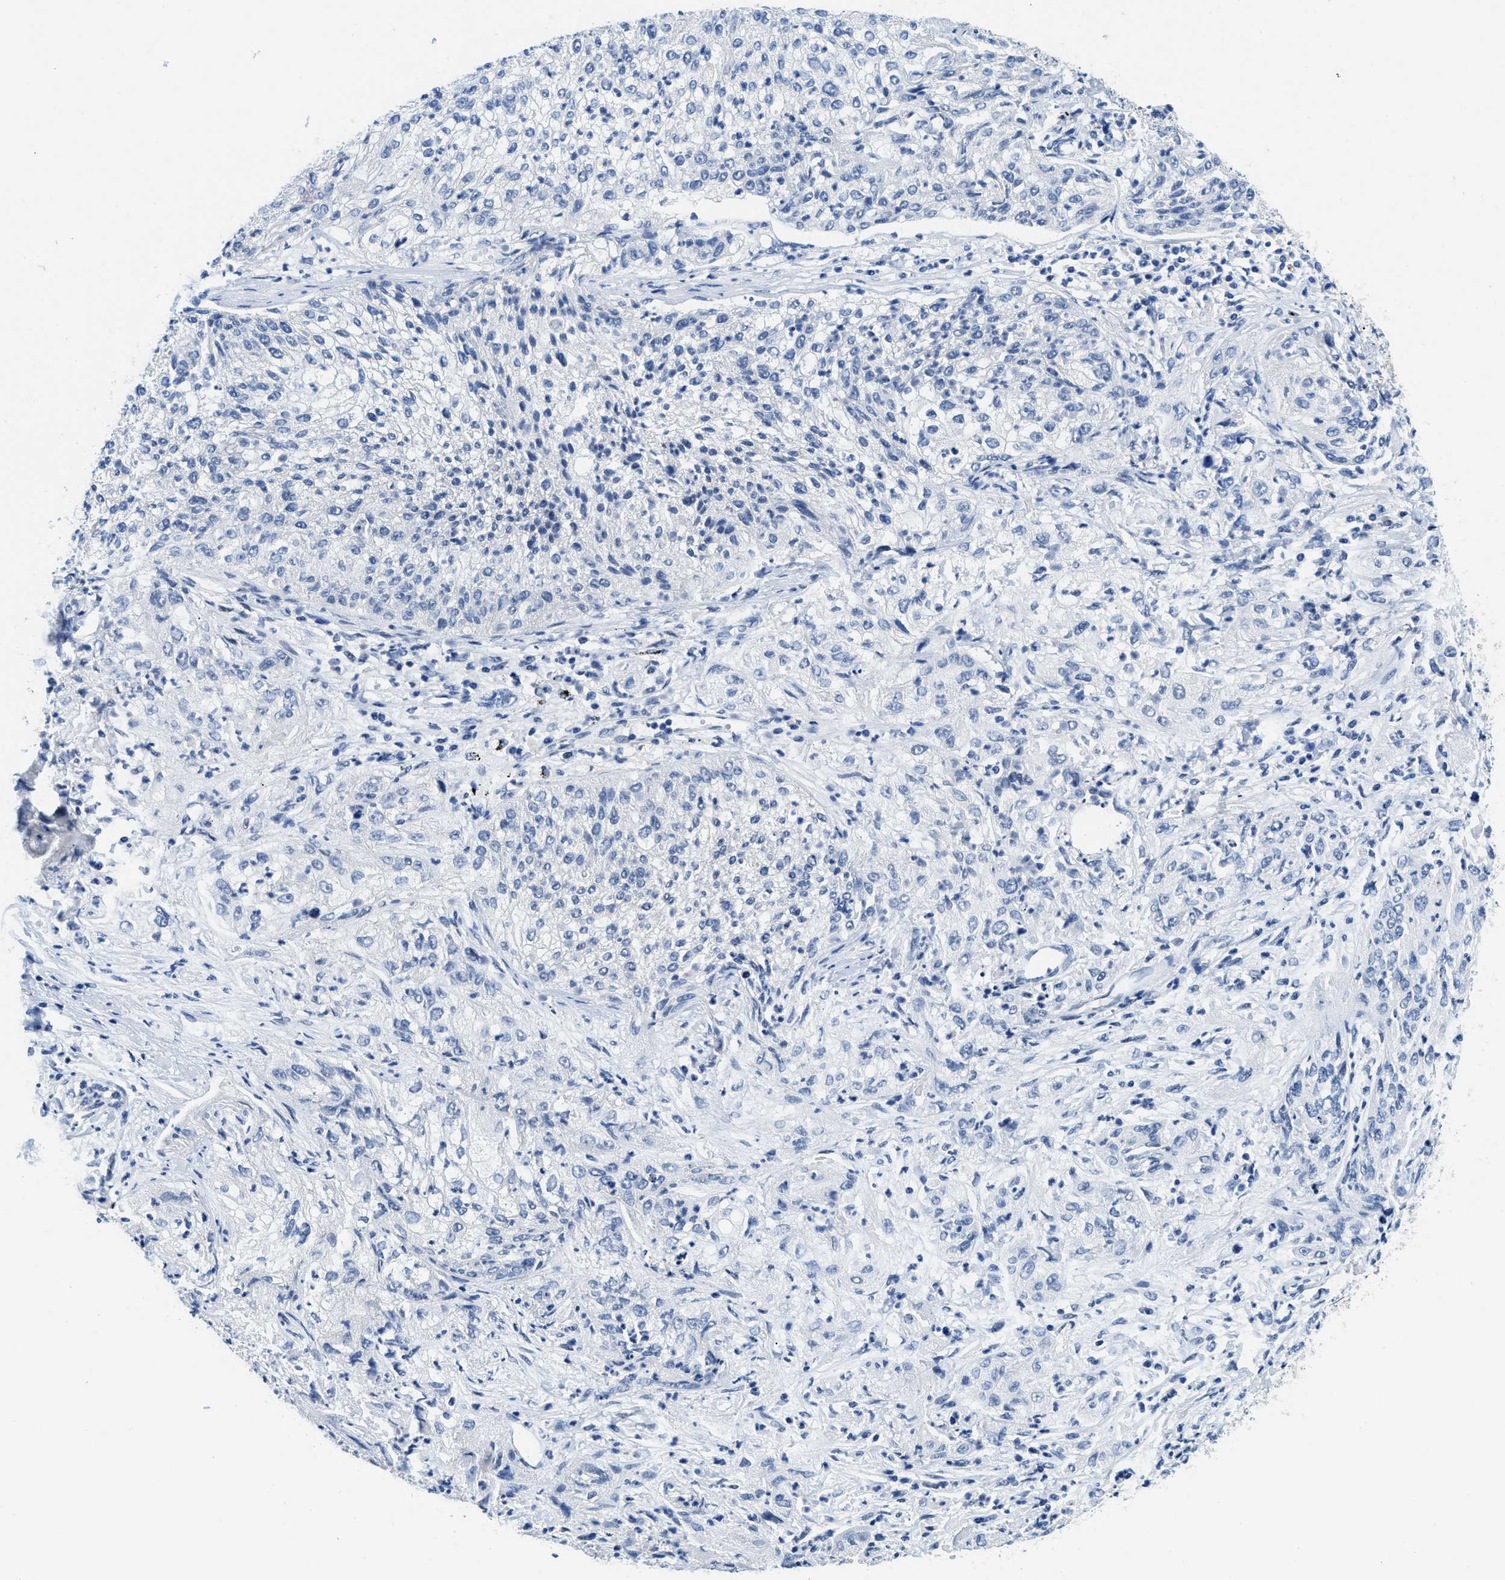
{"staining": {"intensity": "negative", "quantity": "none", "location": "none"}, "tissue": "lung cancer", "cell_type": "Tumor cells", "image_type": "cancer", "snomed": [{"axis": "morphology", "description": "Inflammation, NOS"}, {"axis": "morphology", "description": "Squamous cell carcinoma, NOS"}, {"axis": "topography", "description": "Lymph node"}, {"axis": "topography", "description": "Soft tissue"}, {"axis": "topography", "description": "Lung"}], "caption": "There is no significant staining in tumor cells of lung cancer.", "gene": "MBL2", "patient": {"sex": "male", "age": 66}}